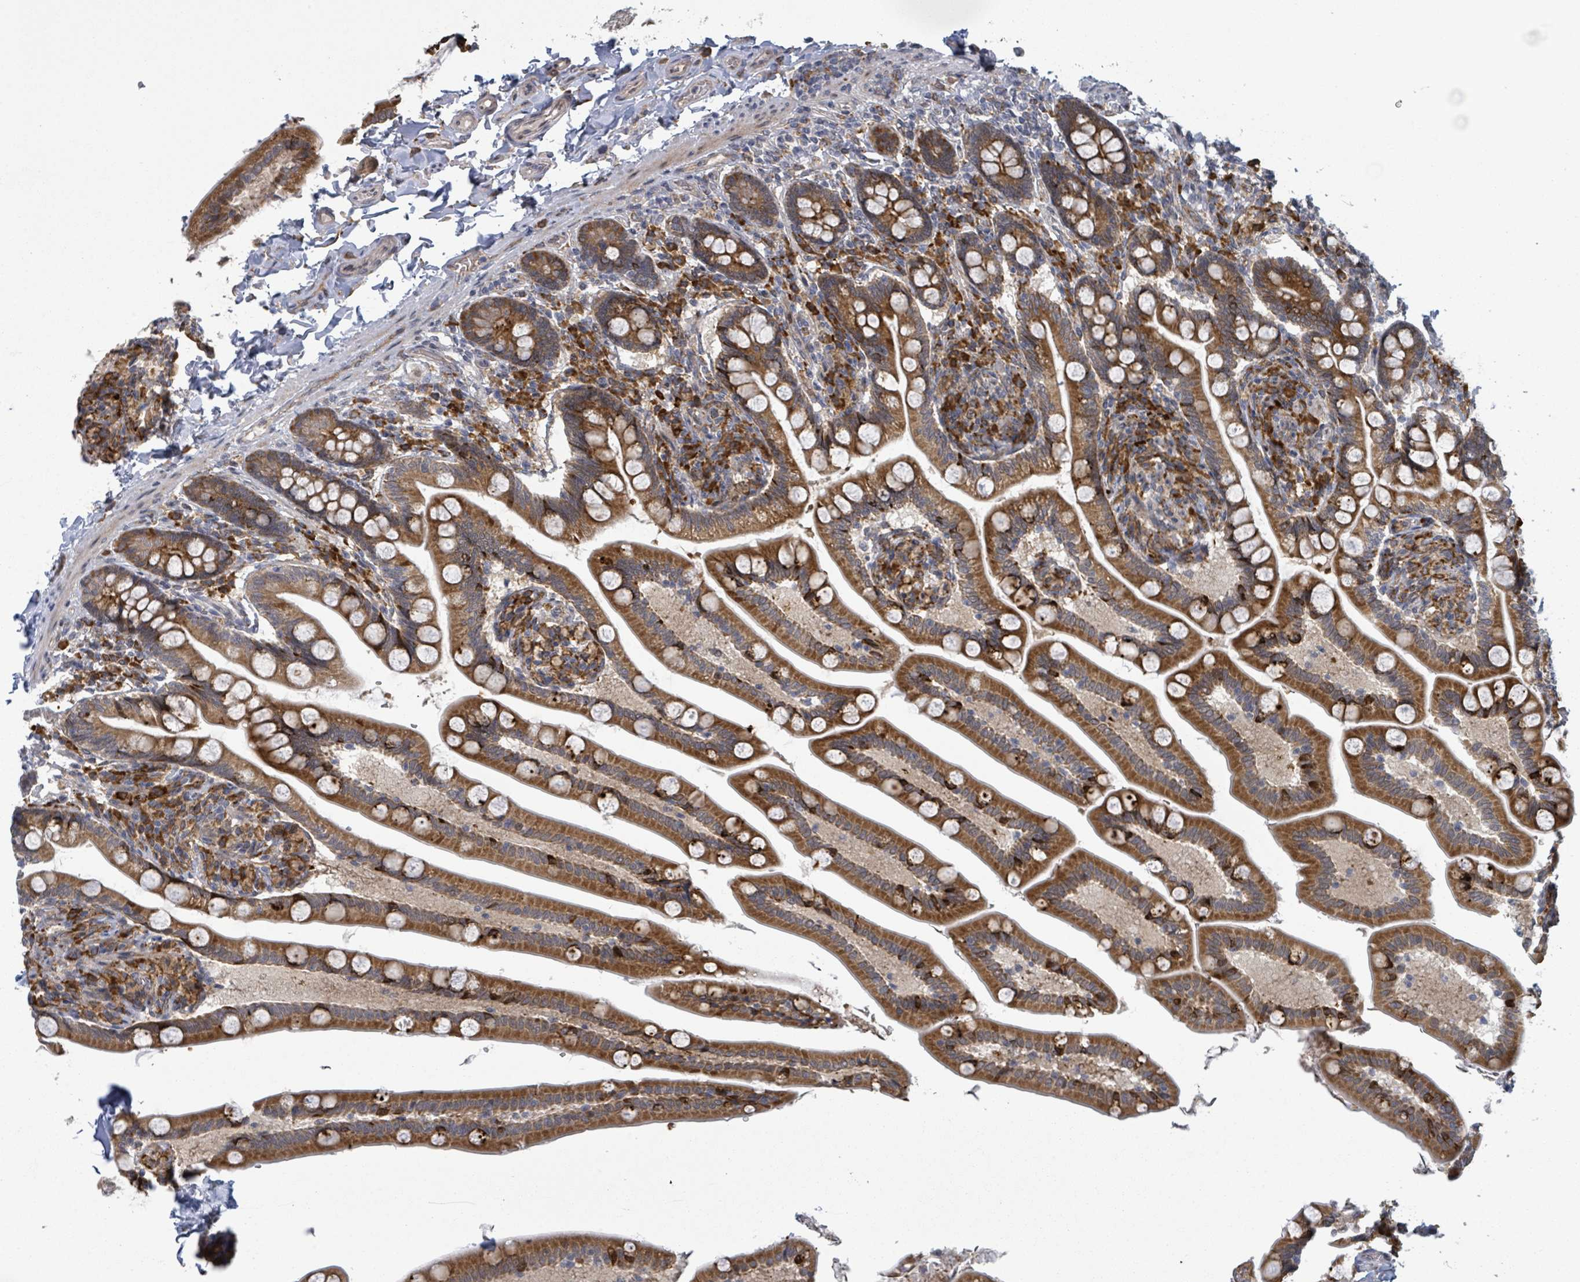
{"staining": {"intensity": "strong", "quantity": ">75%", "location": "cytoplasmic/membranous"}, "tissue": "small intestine", "cell_type": "Glandular cells", "image_type": "normal", "snomed": [{"axis": "morphology", "description": "Normal tissue, NOS"}, {"axis": "topography", "description": "Small intestine"}], "caption": "Human small intestine stained with a brown dye shows strong cytoplasmic/membranous positive expression in approximately >75% of glandular cells.", "gene": "SHROOM2", "patient": {"sex": "female", "age": 64}}